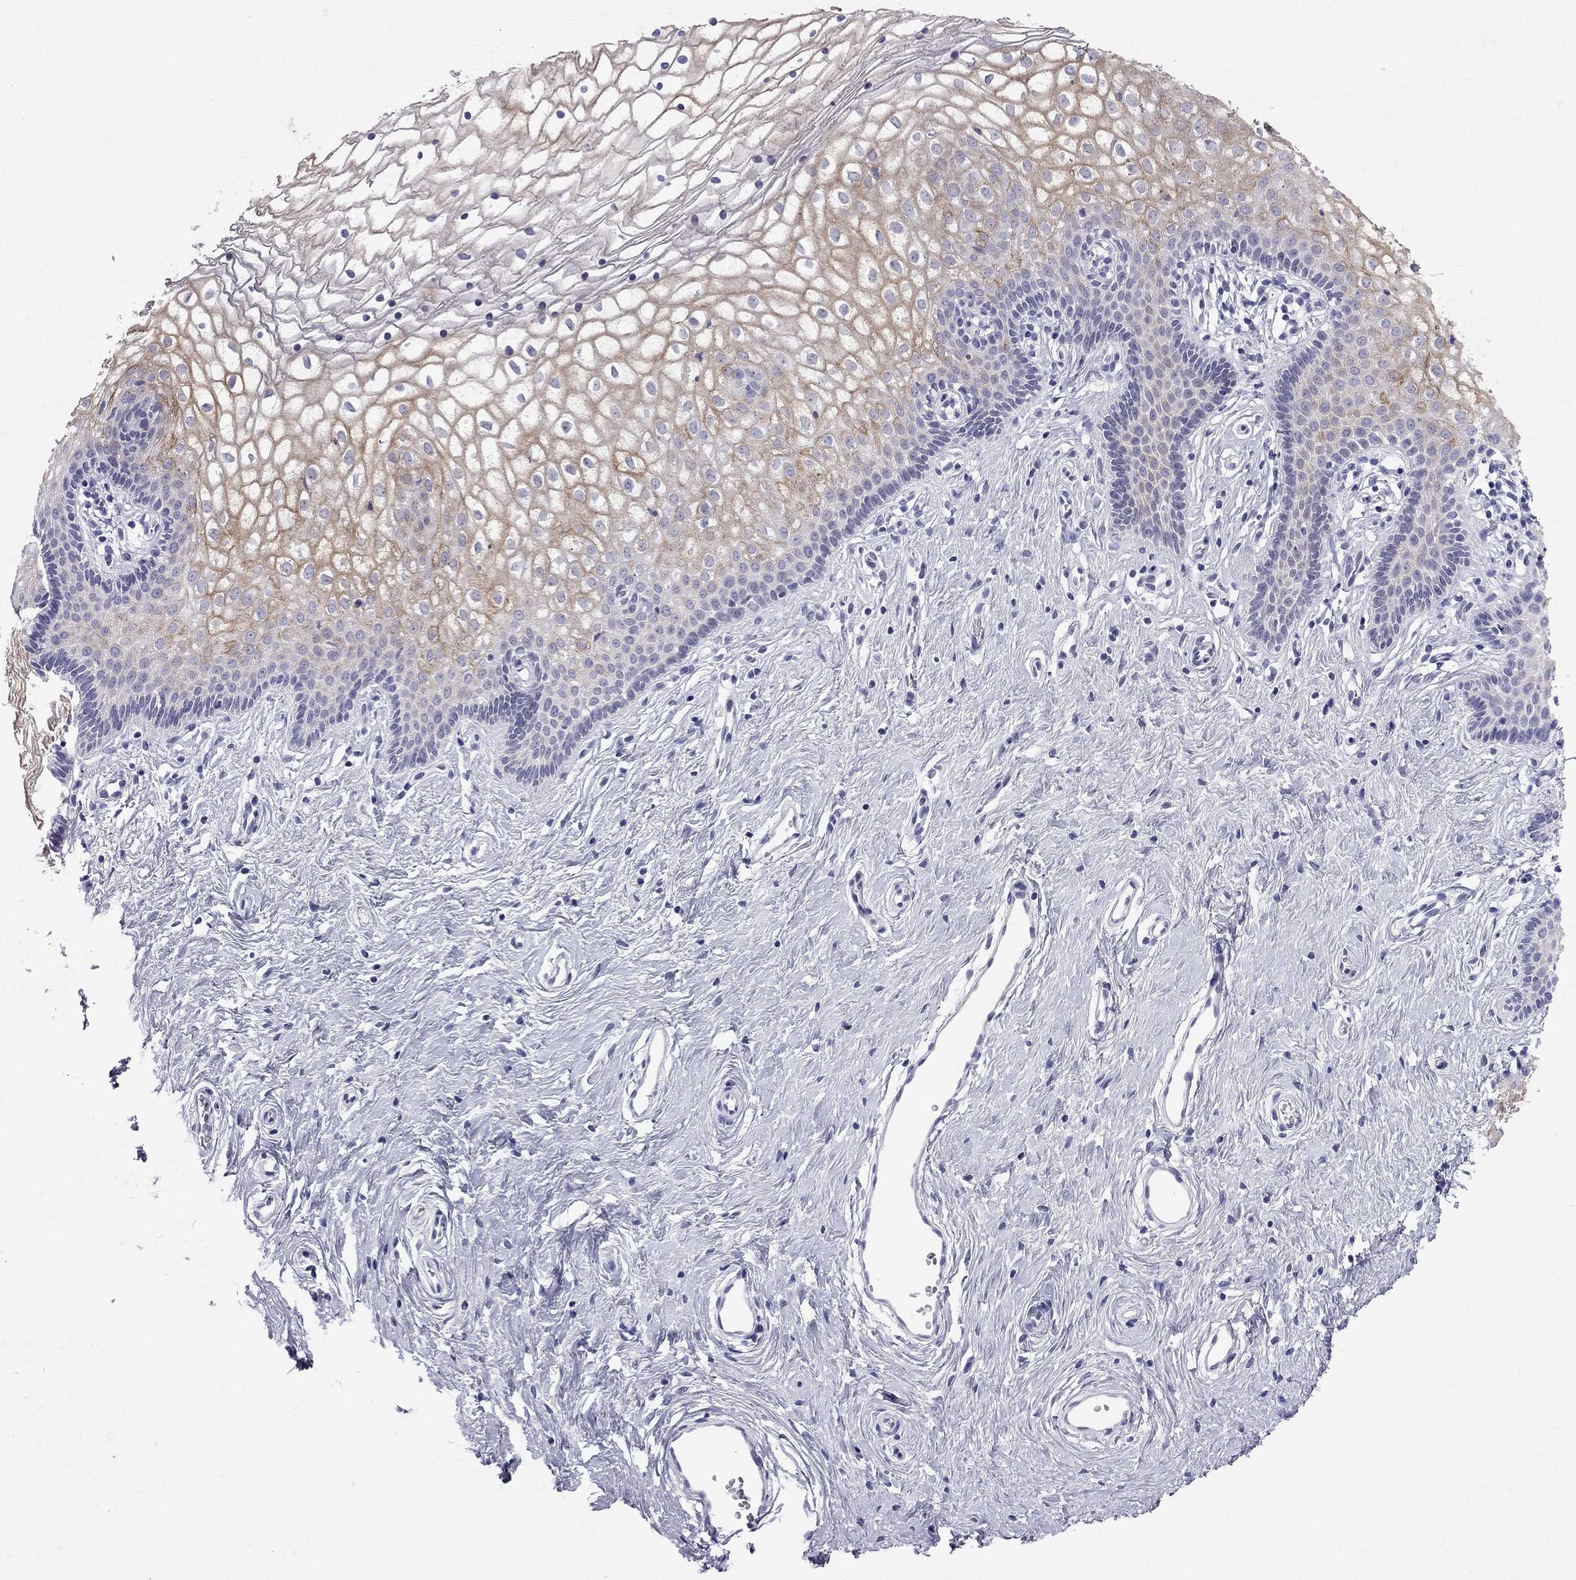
{"staining": {"intensity": "moderate", "quantity": "25%-75%", "location": "cytoplasmic/membranous"}, "tissue": "vagina", "cell_type": "Squamous epithelial cells", "image_type": "normal", "snomed": [{"axis": "morphology", "description": "Normal tissue, NOS"}, {"axis": "topography", "description": "Vagina"}], "caption": "Immunohistochemistry (DAB) staining of benign human vagina displays moderate cytoplasmic/membranous protein staining in about 25%-75% of squamous epithelial cells.", "gene": "MUC15", "patient": {"sex": "female", "age": 36}}